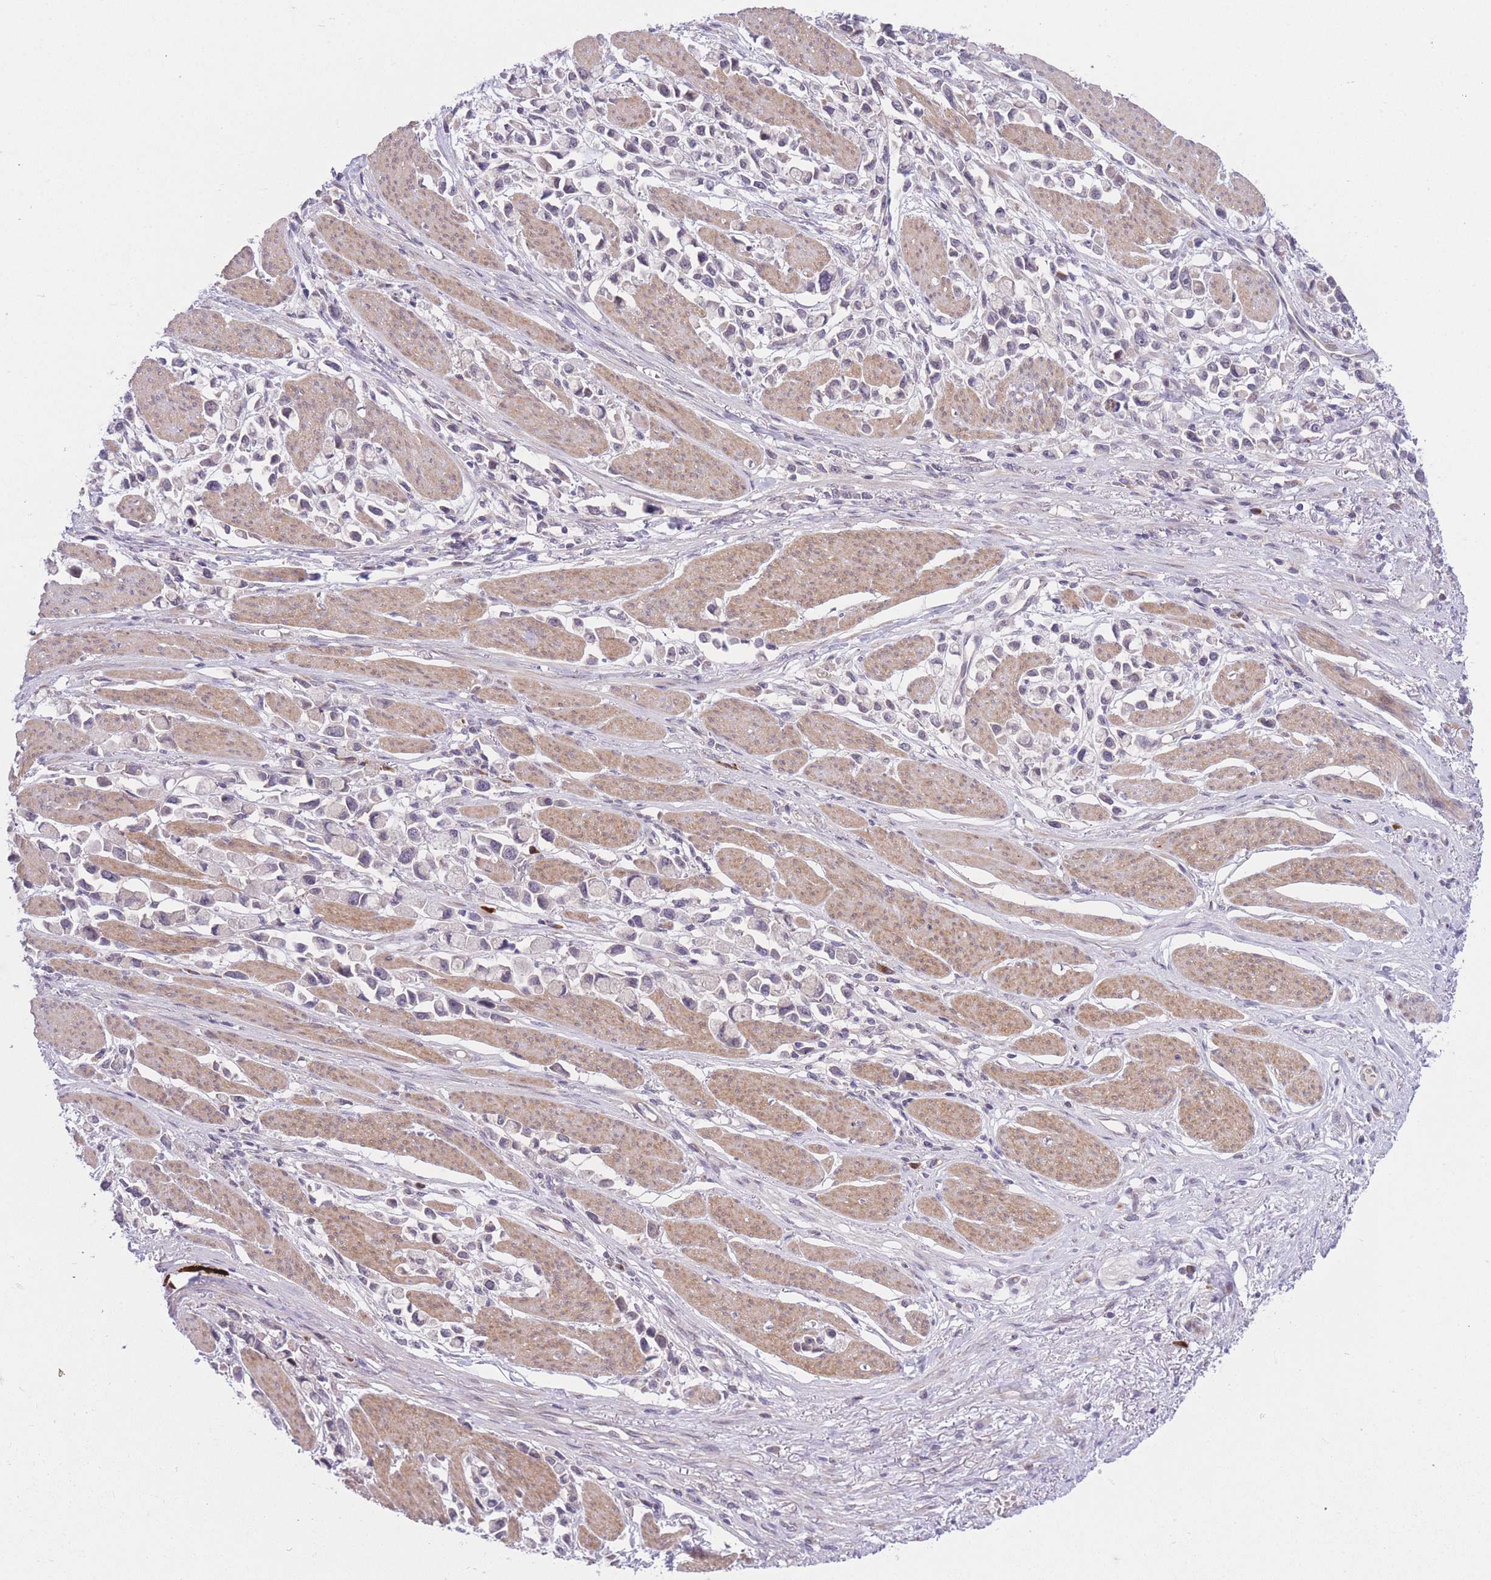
{"staining": {"intensity": "negative", "quantity": "none", "location": "none"}, "tissue": "stomach cancer", "cell_type": "Tumor cells", "image_type": "cancer", "snomed": [{"axis": "morphology", "description": "Adenocarcinoma, NOS"}, {"axis": "topography", "description": "Stomach"}], "caption": "This is a histopathology image of immunohistochemistry (IHC) staining of adenocarcinoma (stomach), which shows no staining in tumor cells.", "gene": "CDC25B", "patient": {"sex": "female", "age": 81}}